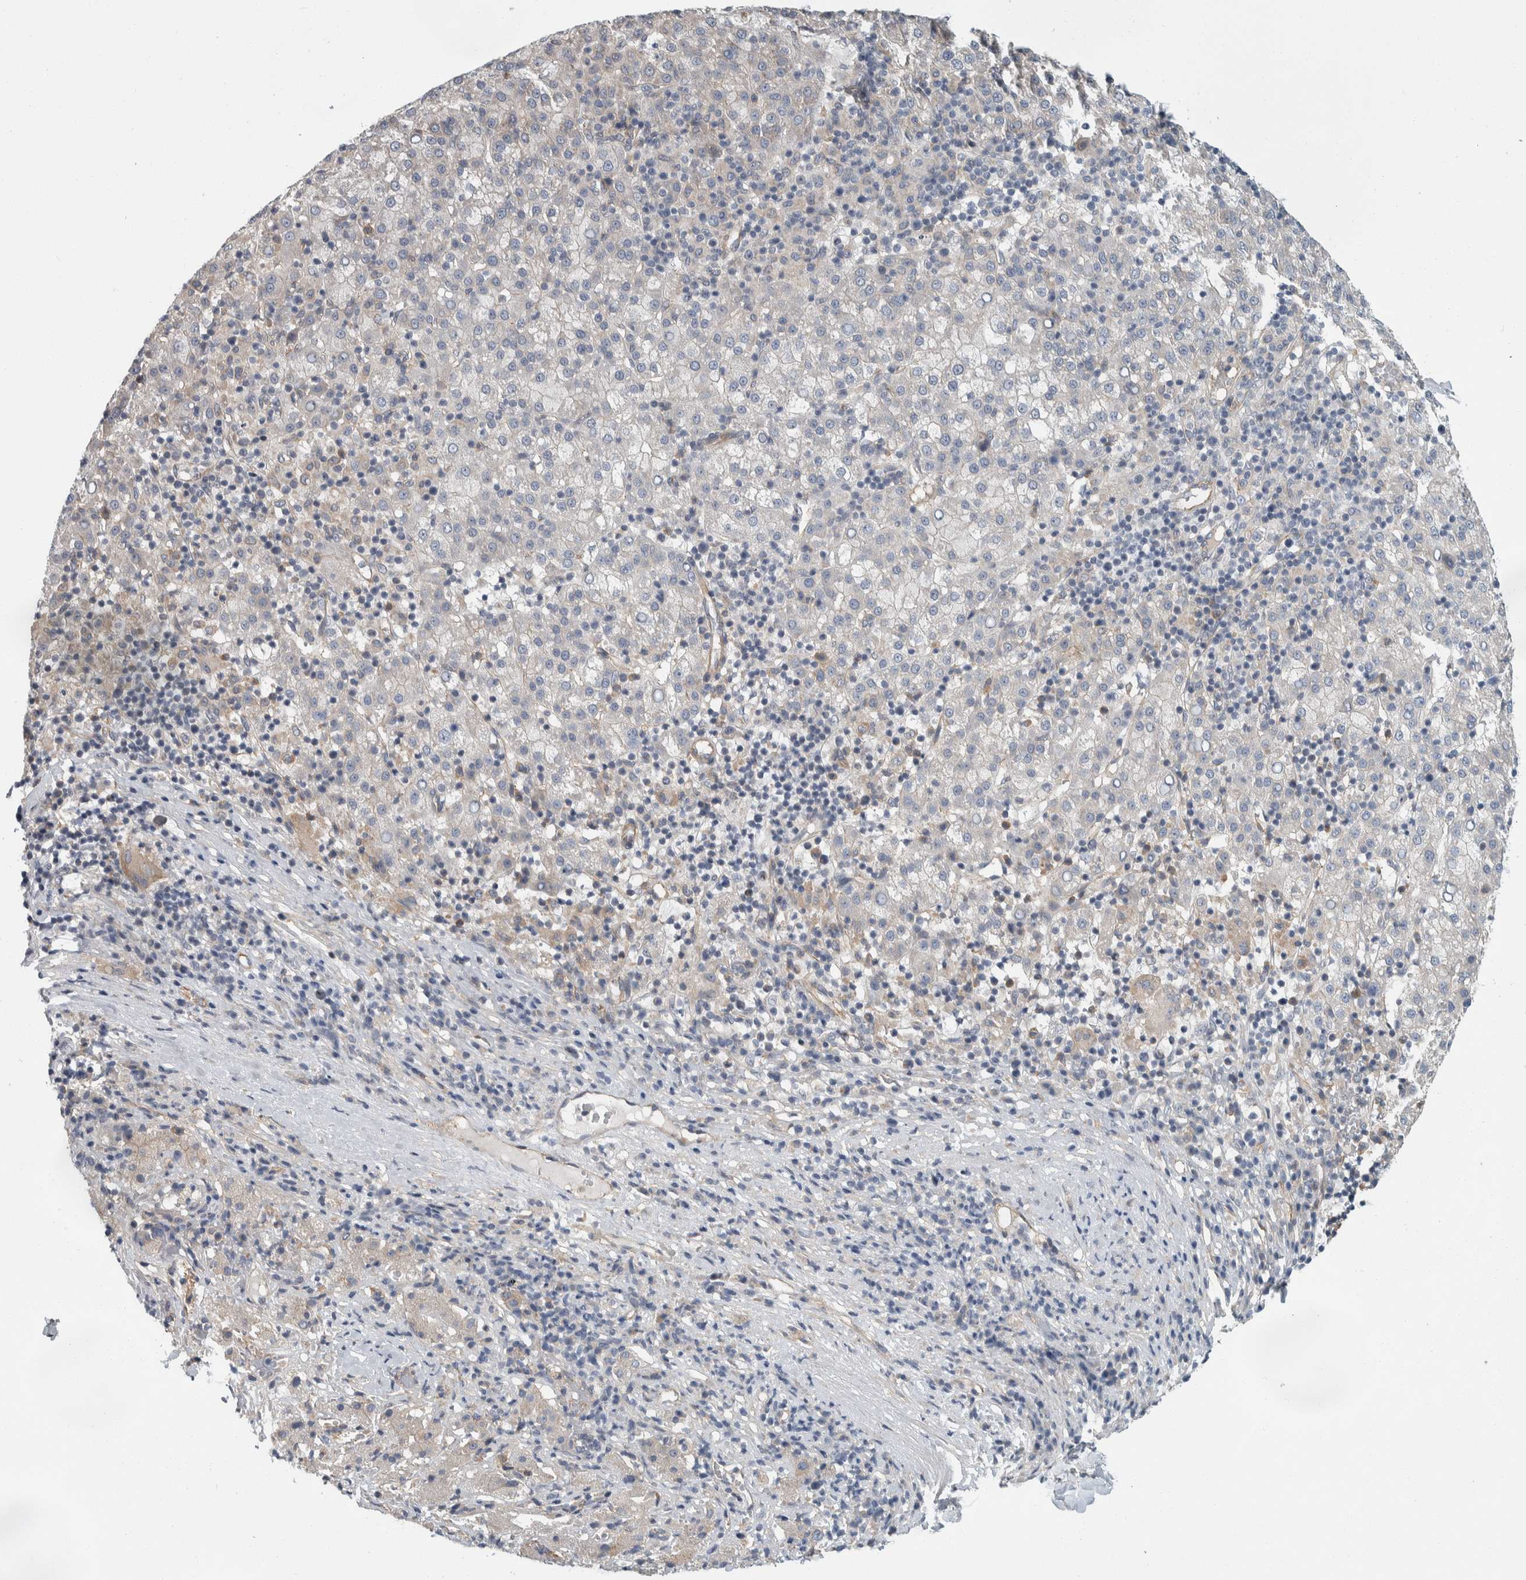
{"staining": {"intensity": "negative", "quantity": "none", "location": "none"}, "tissue": "liver cancer", "cell_type": "Tumor cells", "image_type": "cancer", "snomed": [{"axis": "morphology", "description": "Carcinoma, Hepatocellular, NOS"}, {"axis": "topography", "description": "Liver"}], "caption": "This is a photomicrograph of IHC staining of liver cancer, which shows no staining in tumor cells.", "gene": "KCNJ3", "patient": {"sex": "female", "age": 58}}